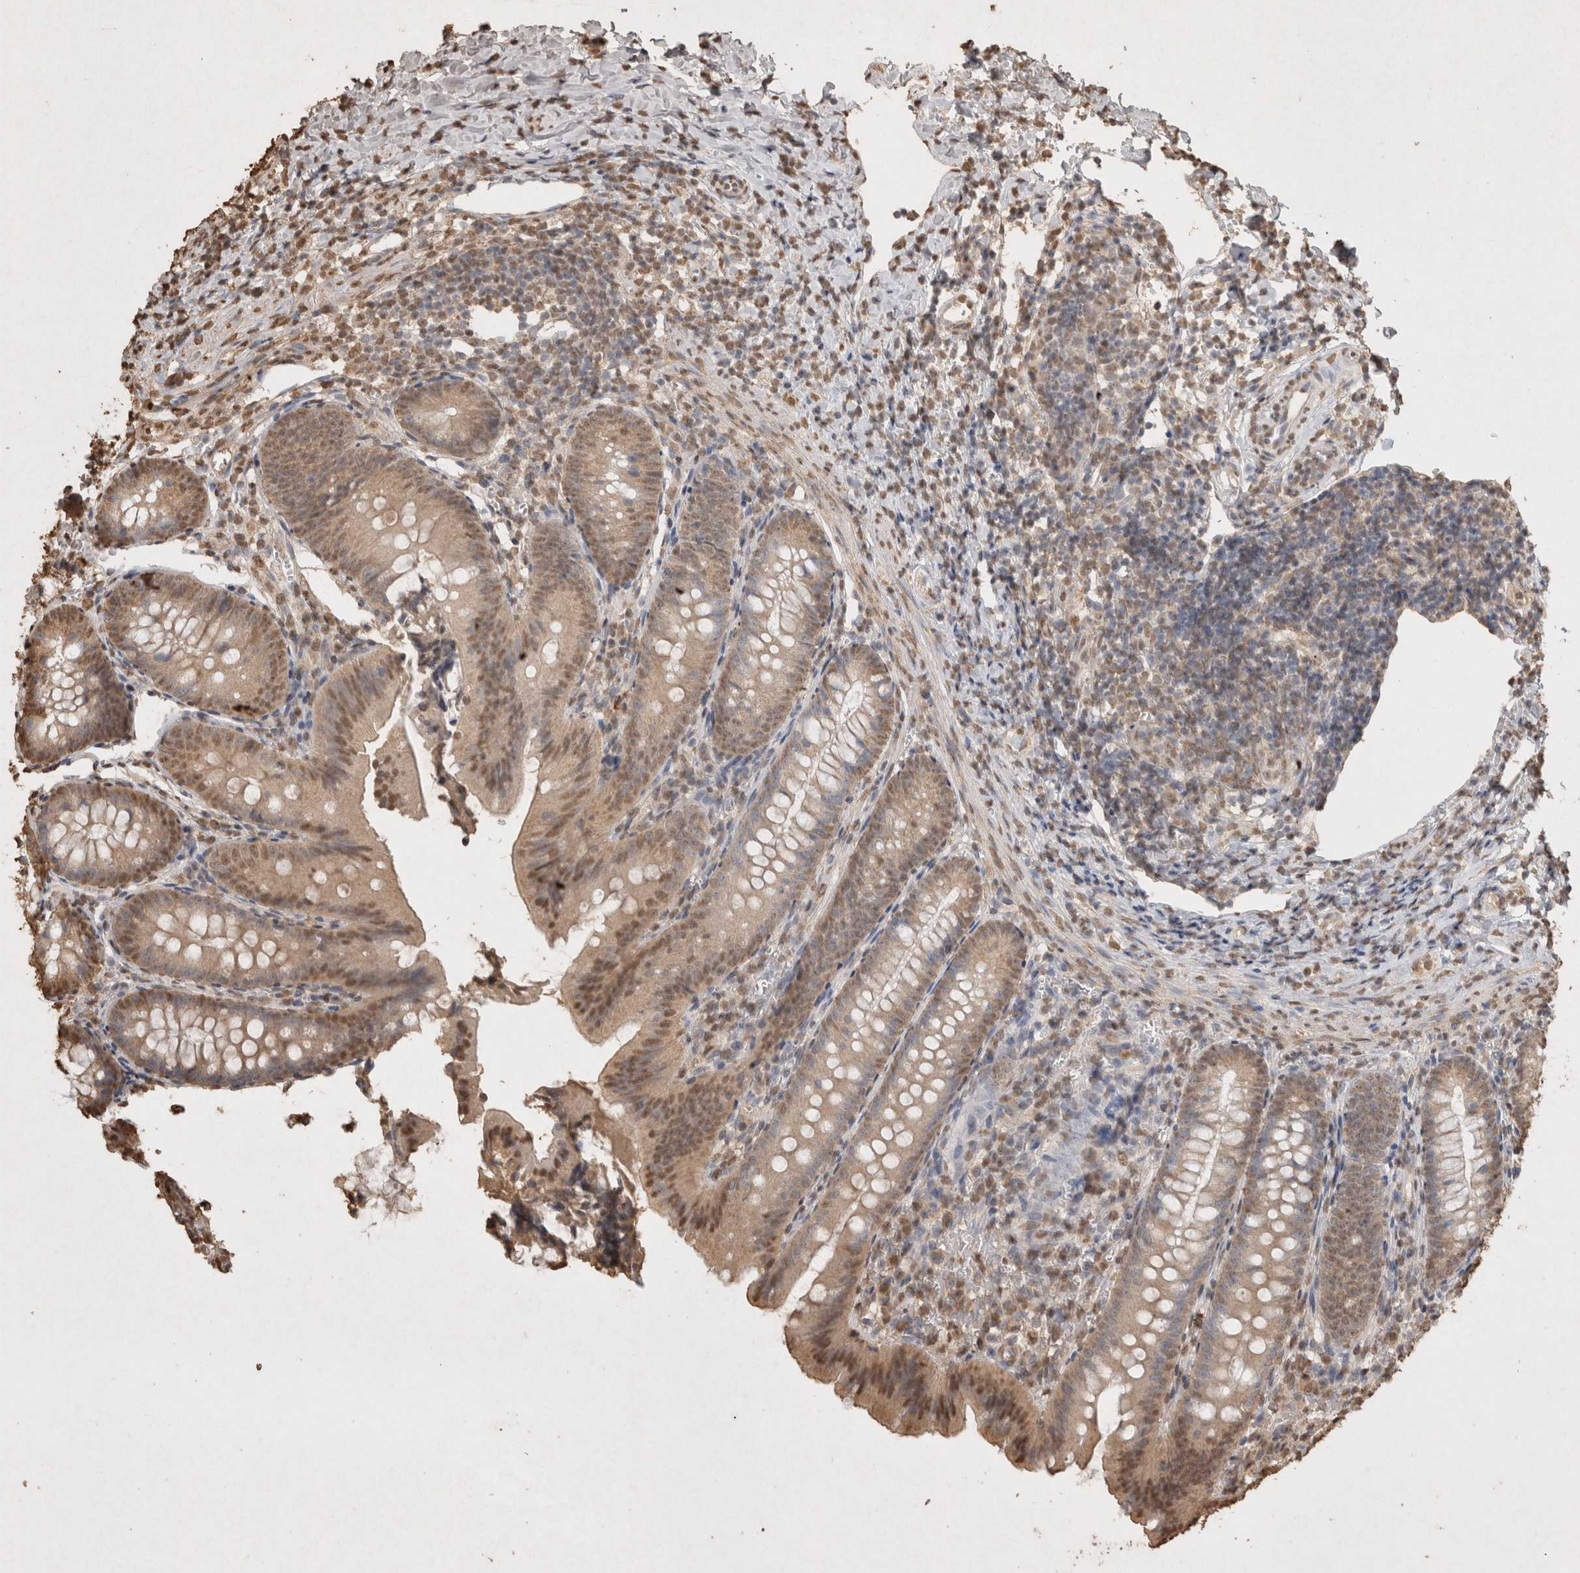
{"staining": {"intensity": "weak", "quantity": ">75%", "location": "cytoplasmic/membranous,nuclear"}, "tissue": "appendix", "cell_type": "Glandular cells", "image_type": "normal", "snomed": [{"axis": "morphology", "description": "Normal tissue, NOS"}, {"axis": "topography", "description": "Appendix"}], "caption": "Appendix stained with DAB IHC demonstrates low levels of weak cytoplasmic/membranous,nuclear positivity in about >75% of glandular cells. (Stains: DAB in brown, nuclei in blue, Microscopy: brightfield microscopy at high magnification).", "gene": "MLX", "patient": {"sex": "male", "age": 1}}